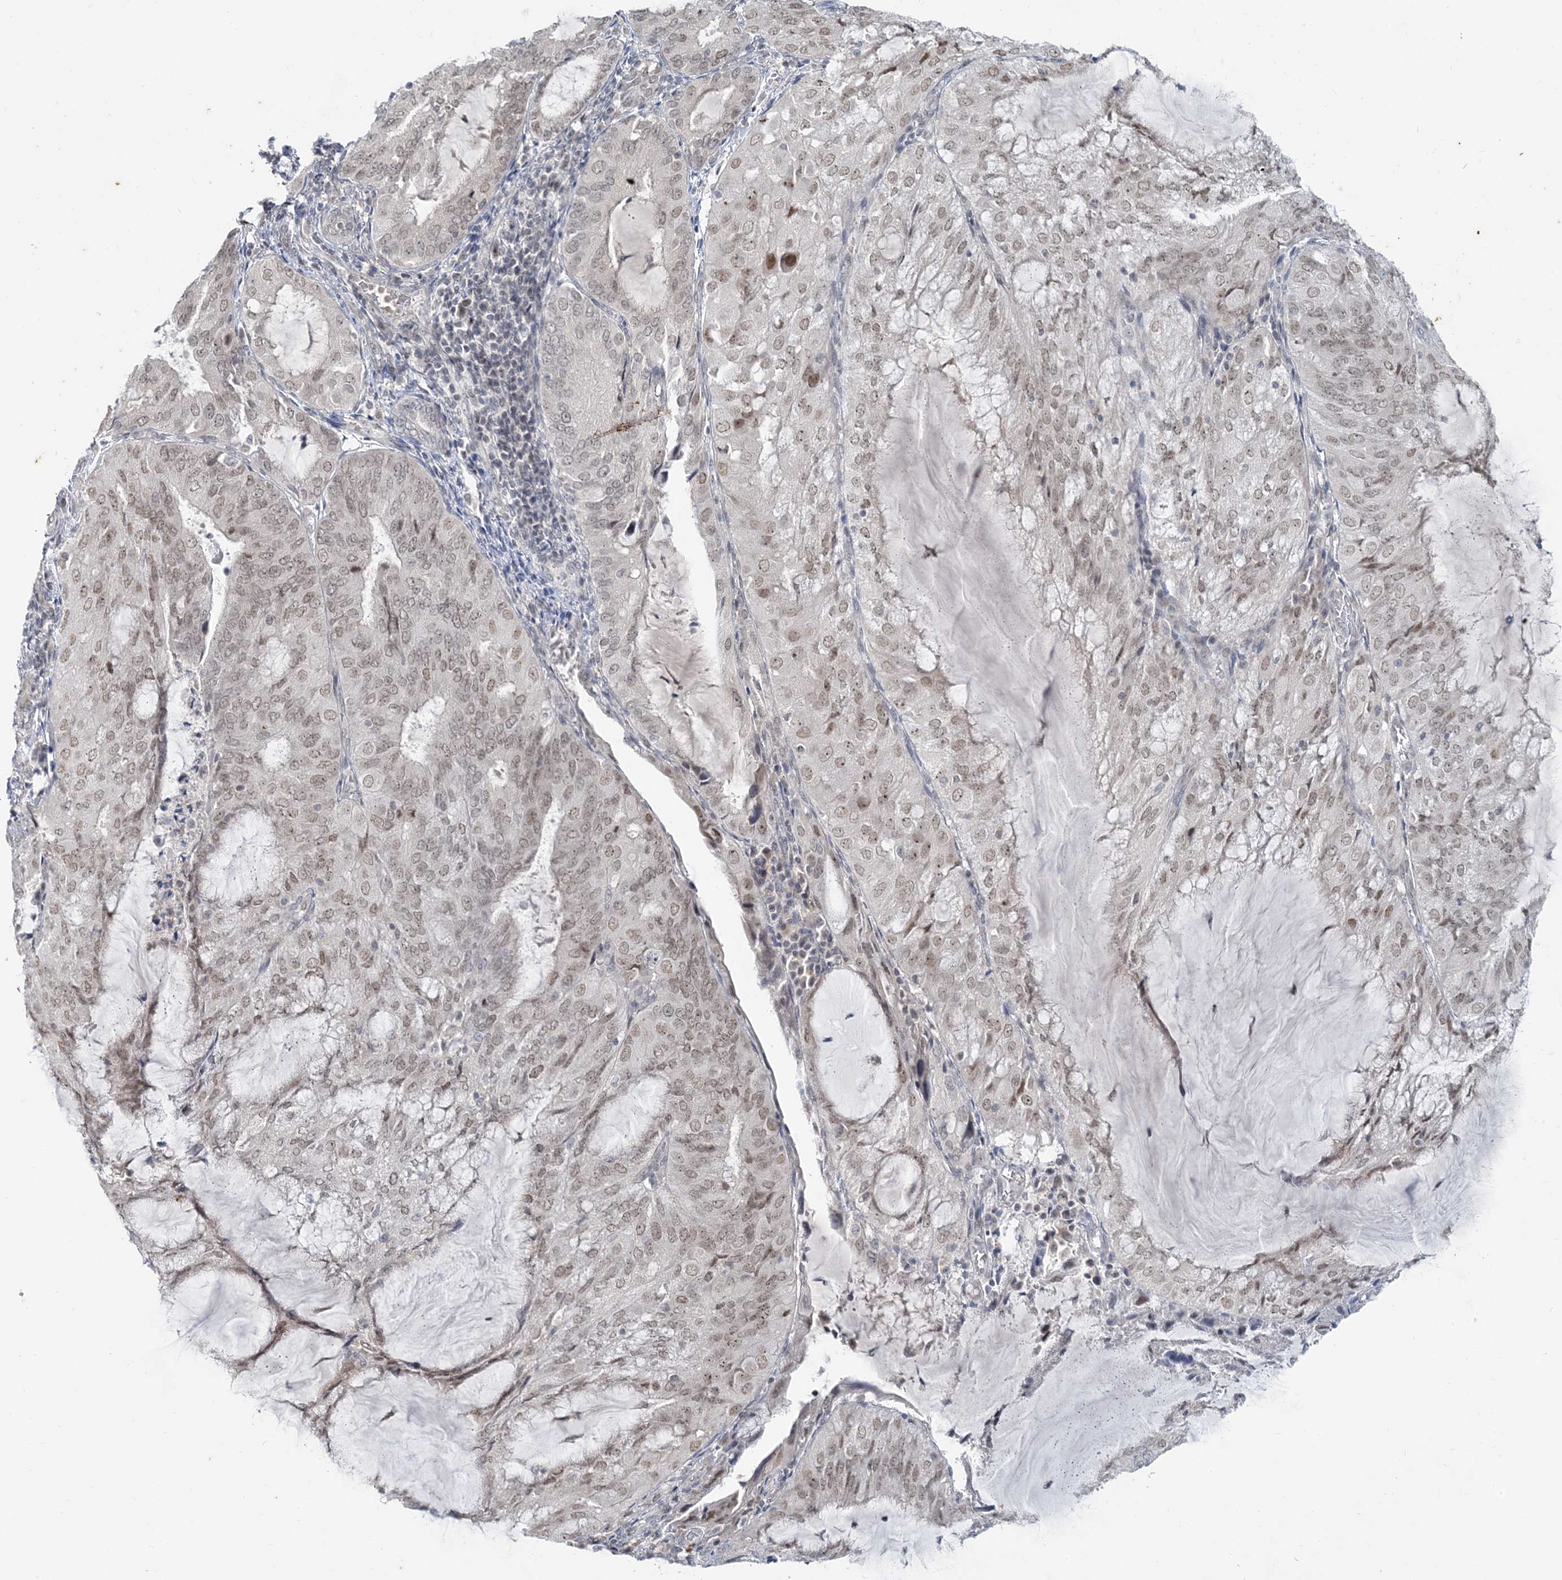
{"staining": {"intensity": "weak", "quantity": ">75%", "location": "nuclear"}, "tissue": "endometrial cancer", "cell_type": "Tumor cells", "image_type": "cancer", "snomed": [{"axis": "morphology", "description": "Adenocarcinoma, NOS"}, {"axis": "topography", "description": "Endometrium"}], "caption": "This histopathology image reveals endometrial cancer (adenocarcinoma) stained with immunohistochemistry to label a protein in brown. The nuclear of tumor cells show weak positivity for the protein. Nuclei are counter-stained blue.", "gene": "LEXM", "patient": {"sex": "female", "age": 81}}